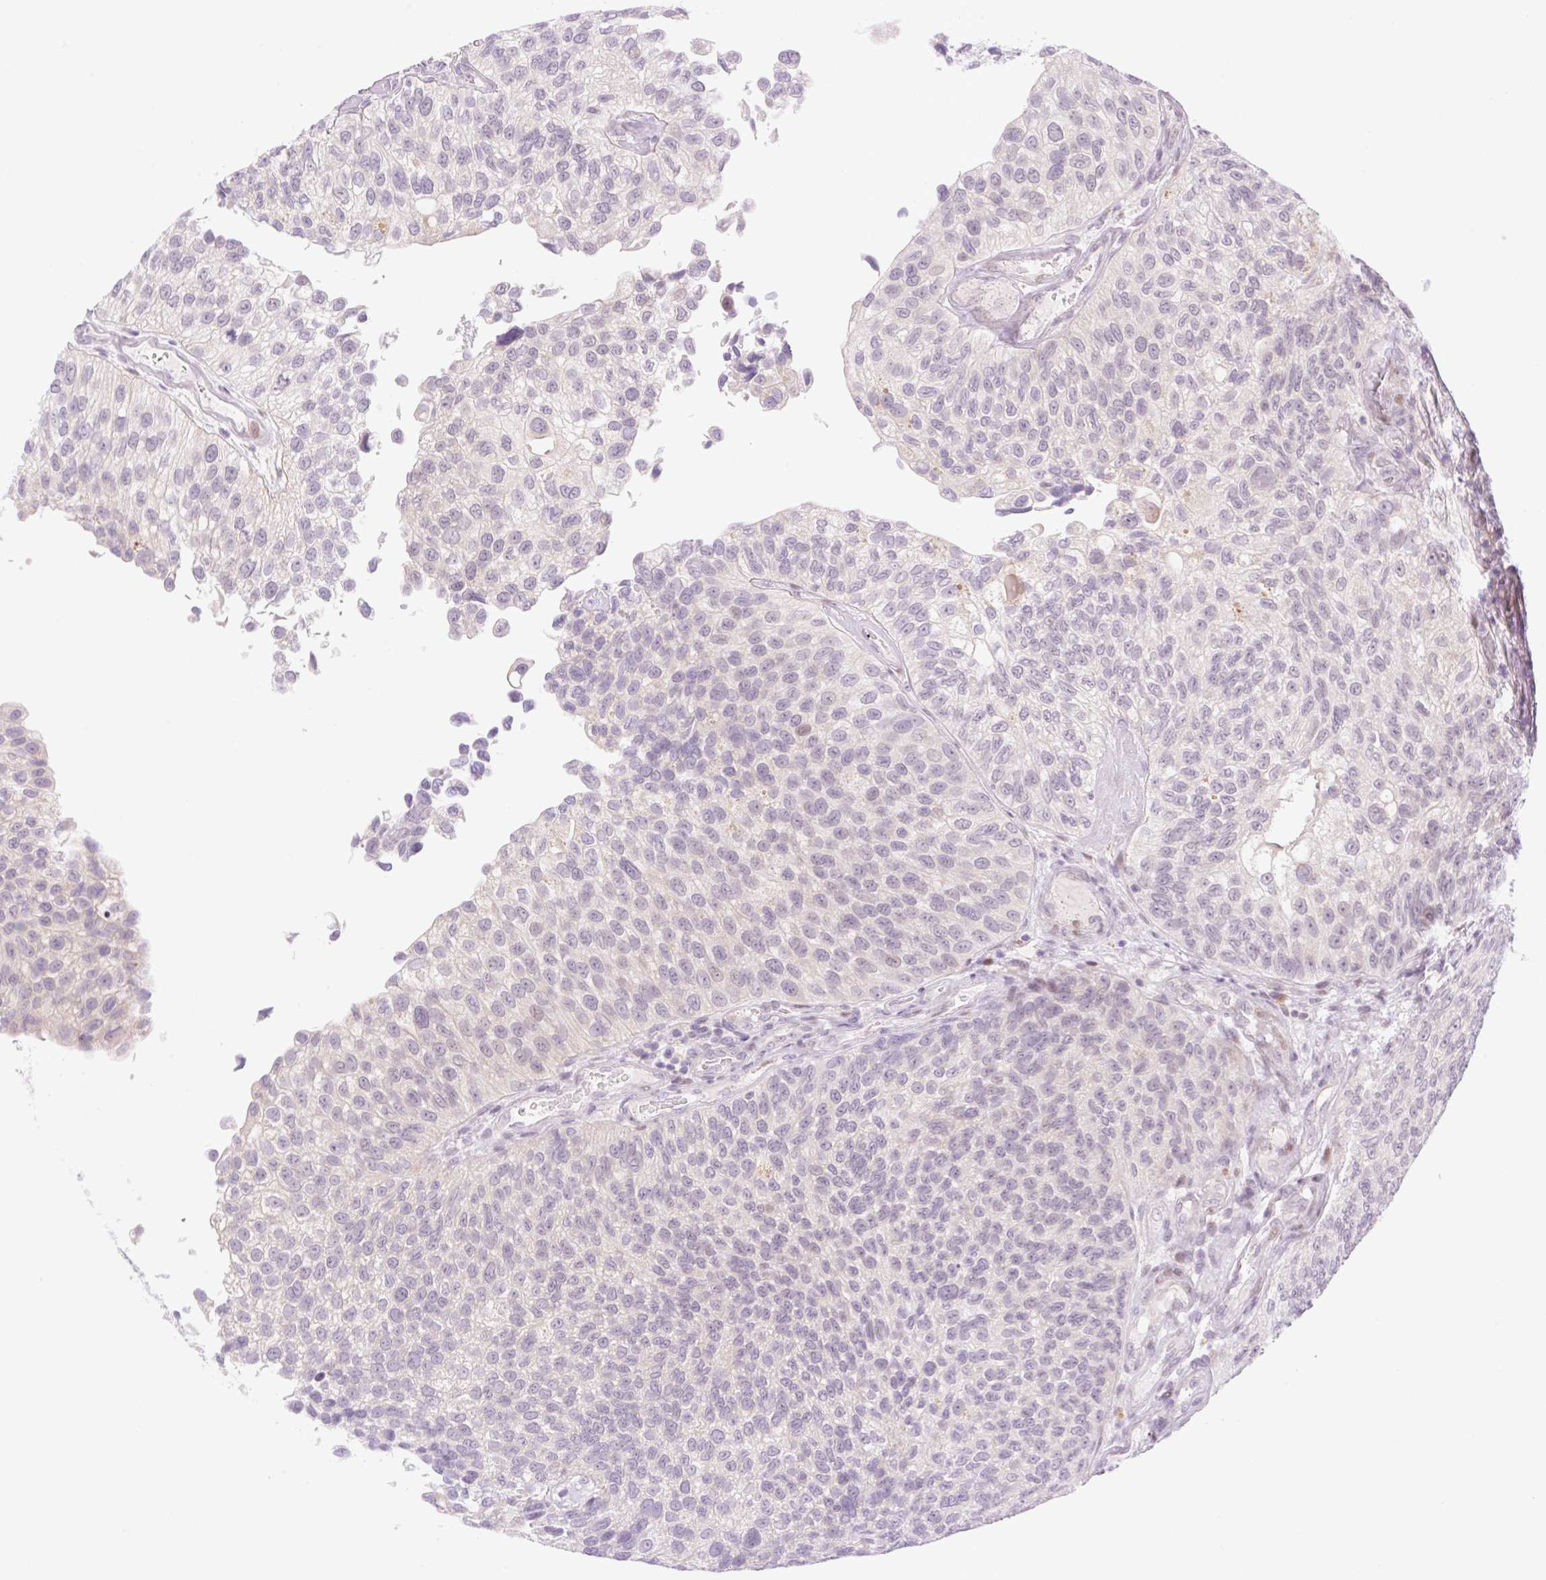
{"staining": {"intensity": "negative", "quantity": "none", "location": "none"}, "tissue": "urothelial cancer", "cell_type": "Tumor cells", "image_type": "cancer", "snomed": [{"axis": "morphology", "description": "Urothelial carcinoma, NOS"}, {"axis": "topography", "description": "Urinary bladder"}], "caption": "Transitional cell carcinoma was stained to show a protein in brown. There is no significant positivity in tumor cells. (Stains: DAB (3,3'-diaminobenzidine) immunohistochemistry with hematoxylin counter stain, Microscopy: brightfield microscopy at high magnification).", "gene": "SPRYD4", "patient": {"sex": "male", "age": 87}}